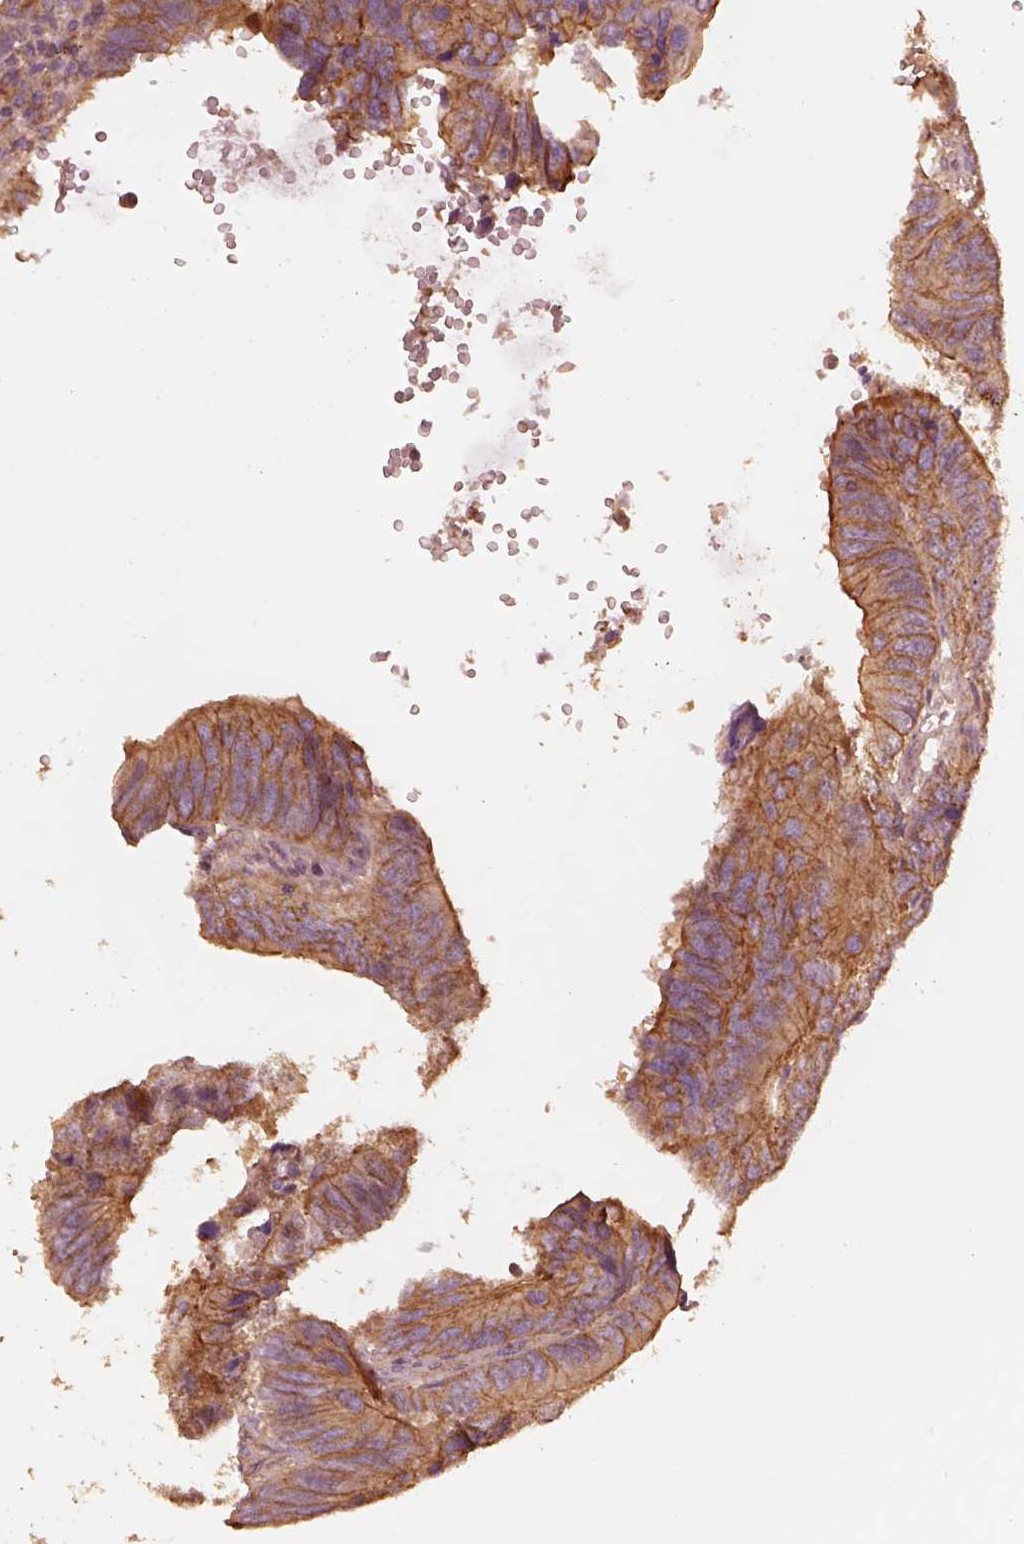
{"staining": {"intensity": "strong", "quantity": "25%-75%", "location": "cytoplasmic/membranous"}, "tissue": "colorectal cancer", "cell_type": "Tumor cells", "image_type": "cancer", "snomed": [{"axis": "morphology", "description": "Adenocarcinoma, NOS"}, {"axis": "topography", "description": "Colon"}], "caption": "This histopathology image exhibits immunohistochemistry (IHC) staining of human colorectal cancer (adenocarcinoma), with high strong cytoplasmic/membranous staining in approximately 25%-75% of tumor cells.", "gene": "WDR7", "patient": {"sex": "female", "age": 82}}